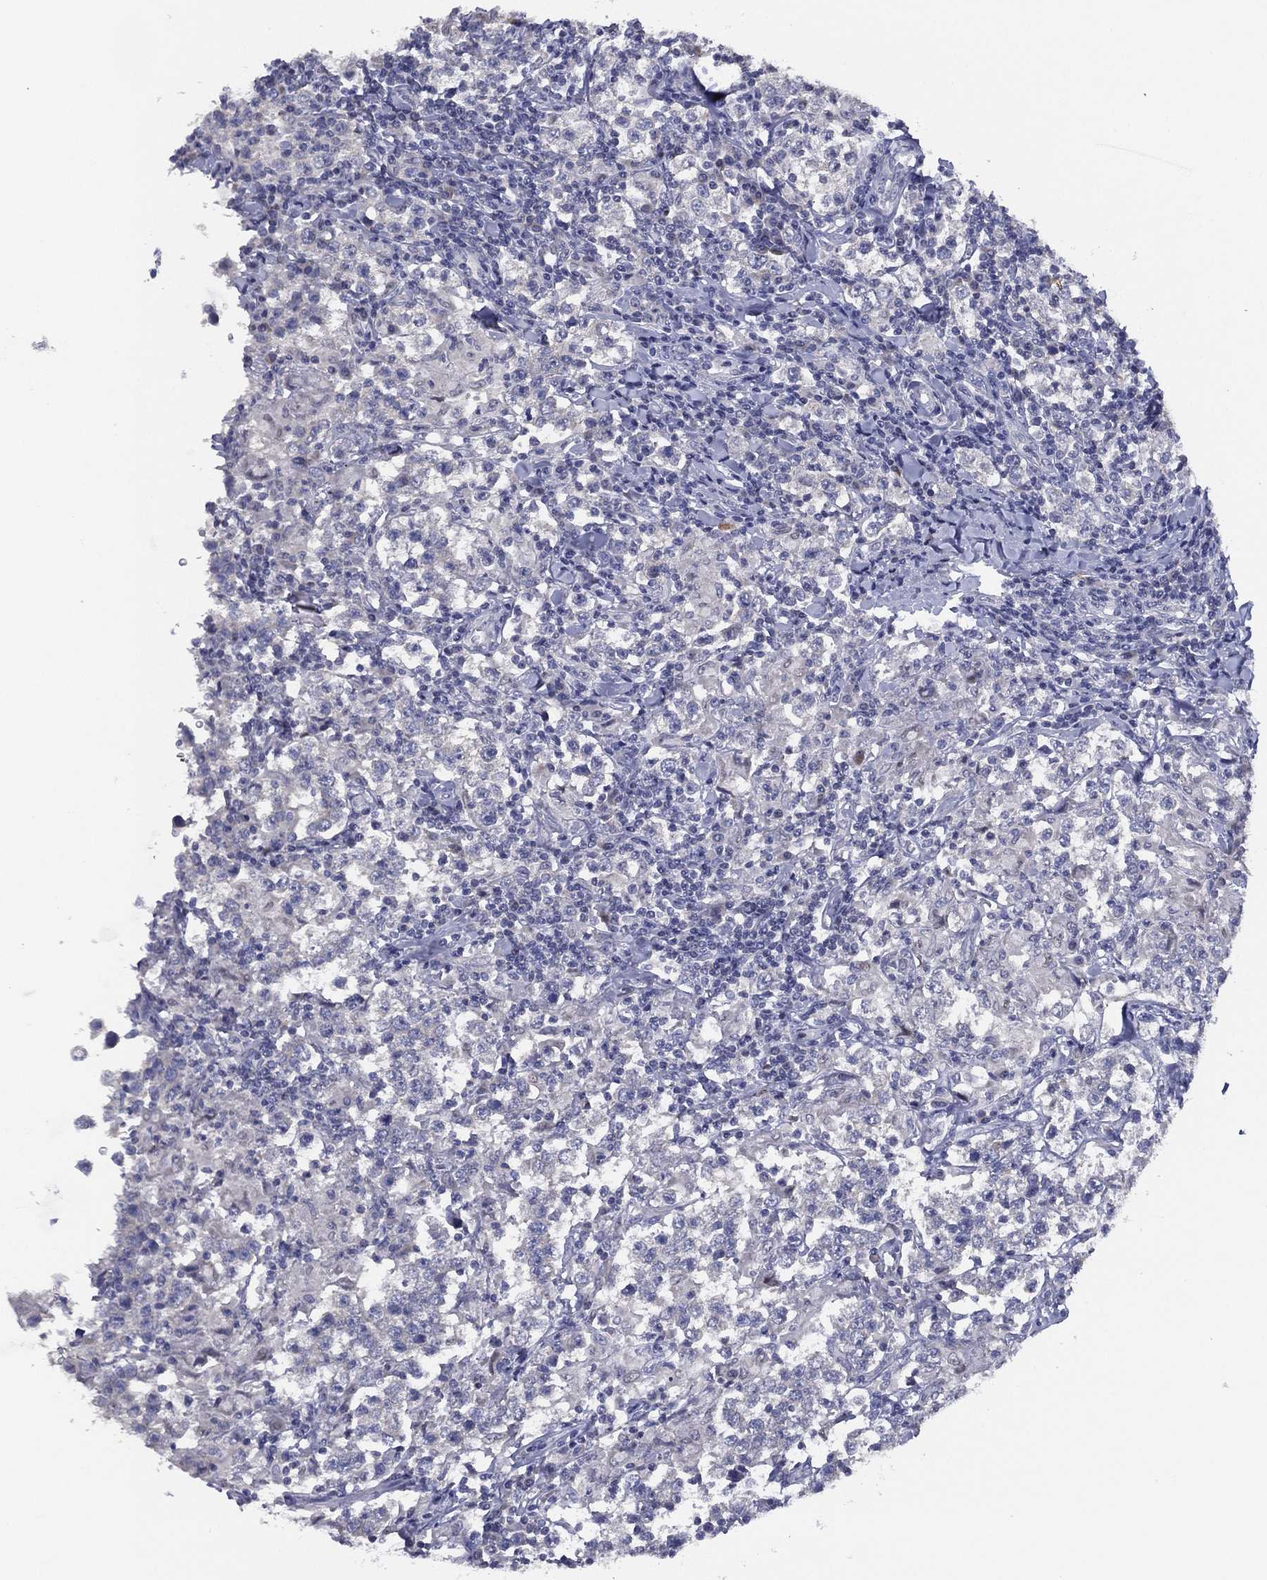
{"staining": {"intensity": "negative", "quantity": "none", "location": "none"}, "tissue": "testis cancer", "cell_type": "Tumor cells", "image_type": "cancer", "snomed": [{"axis": "morphology", "description": "Seminoma, NOS"}, {"axis": "morphology", "description": "Carcinoma, Embryonal, NOS"}, {"axis": "topography", "description": "Testis"}], "caption": "A micrograph of testis cancer stained for a protein displays no brown staining in tumor cells. Nuclei are stained in blue.", "gene": "SLC13A4", "patient": {"sex": "male", "age": 41}}